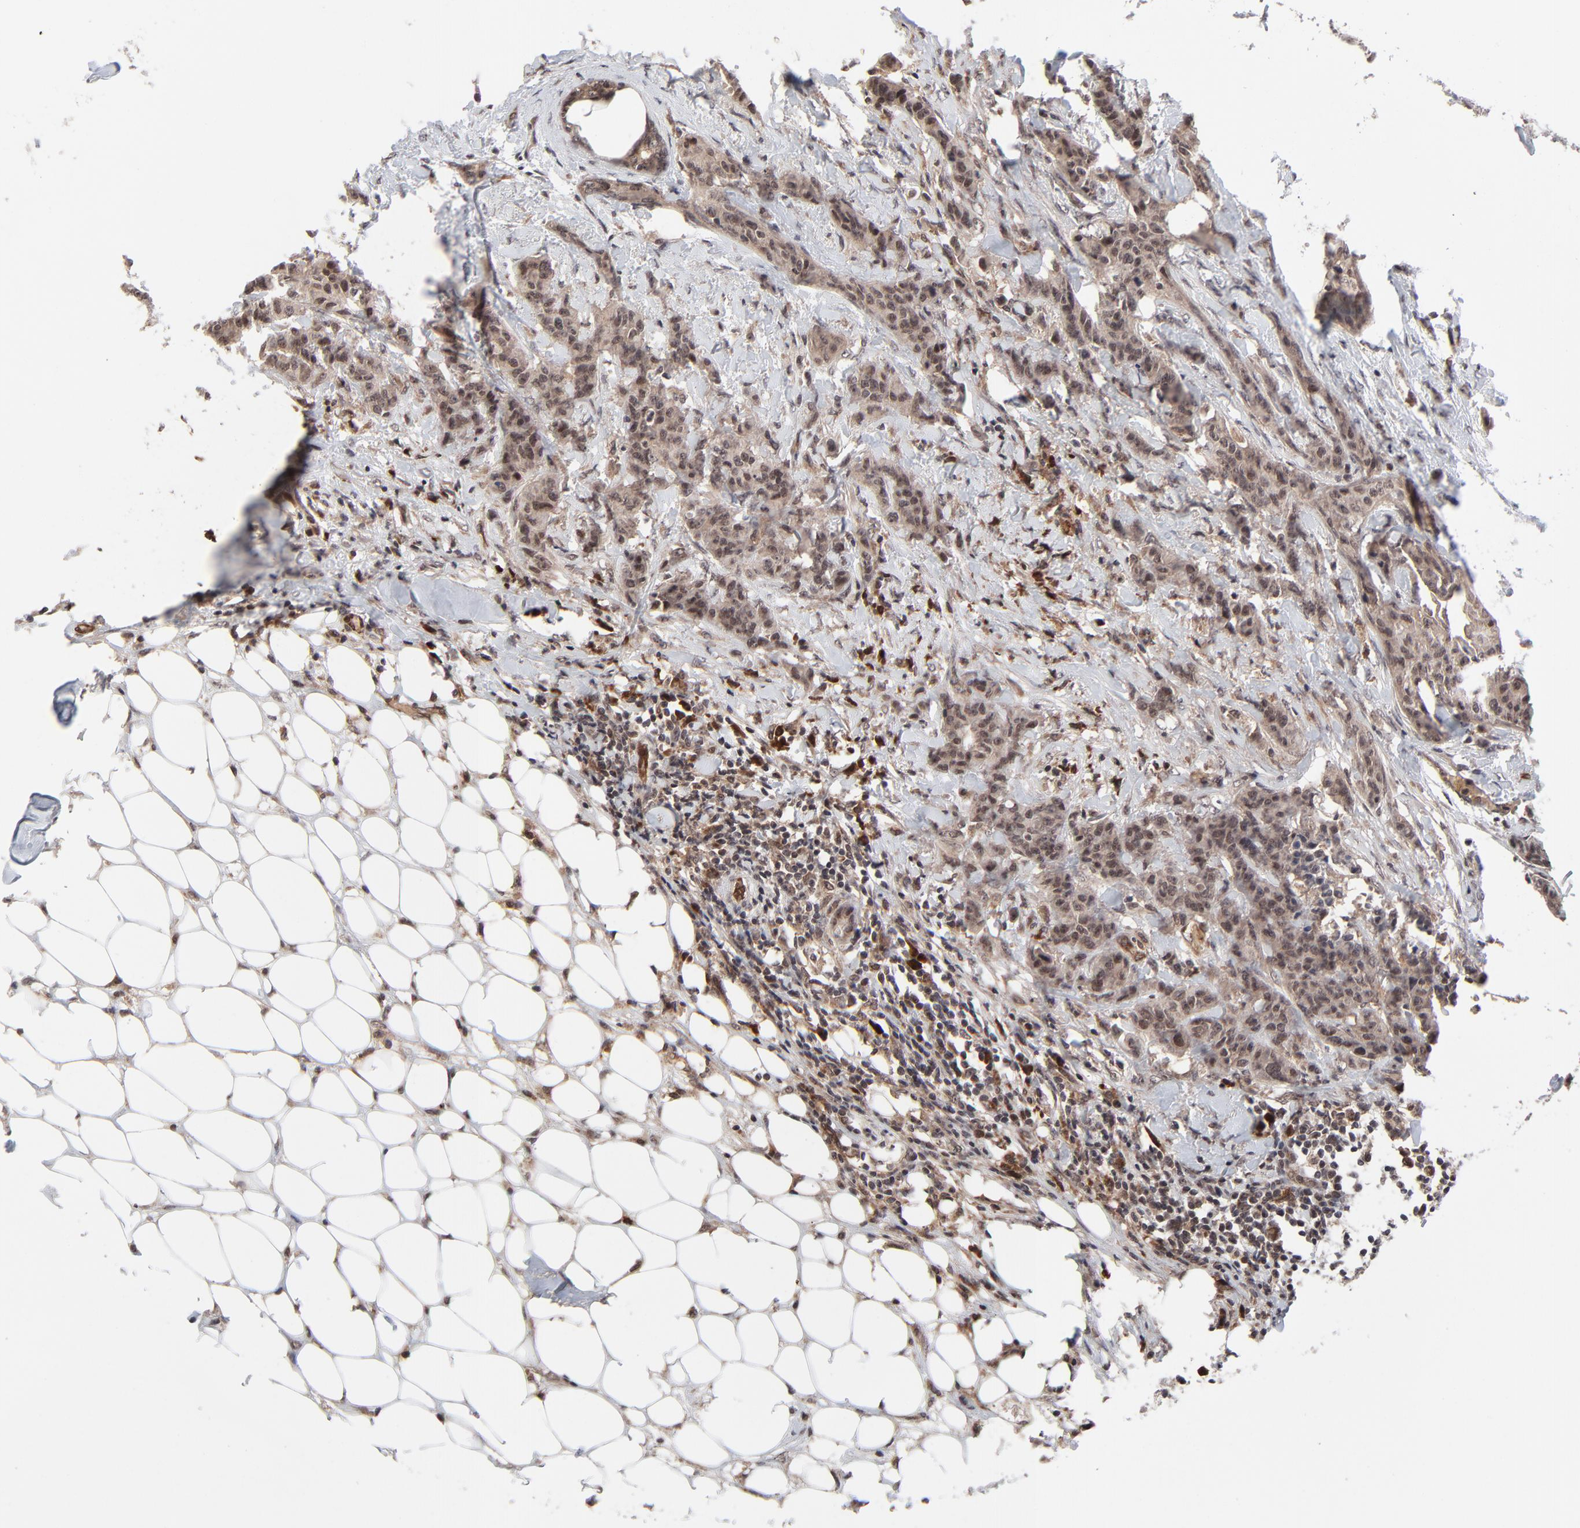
{"staining": {"intensity": "moderate", "quantity": ">75%", "location": "cytoplasmic/membranous,nuclear"}, "tissue": "breast cancer", "cell_type": "Tumor cells", "image_type": "cancer", "snomed": [{"axis": "morphology", "description": "Duct carcinoma"}, {"axis": "topography", "description": "Breast"}], "caption": "IHC of human breast cancer (infiltrating ductal carcinoma) shows medium levels of moderate cytoplasmic/membranous and nuclear expression in about >75% of tumor cells. (Brightfield microscopy of DAB IHC at high magnification).", "gene": "CASP10", "patient": {"sex": "female", "age": 40}}